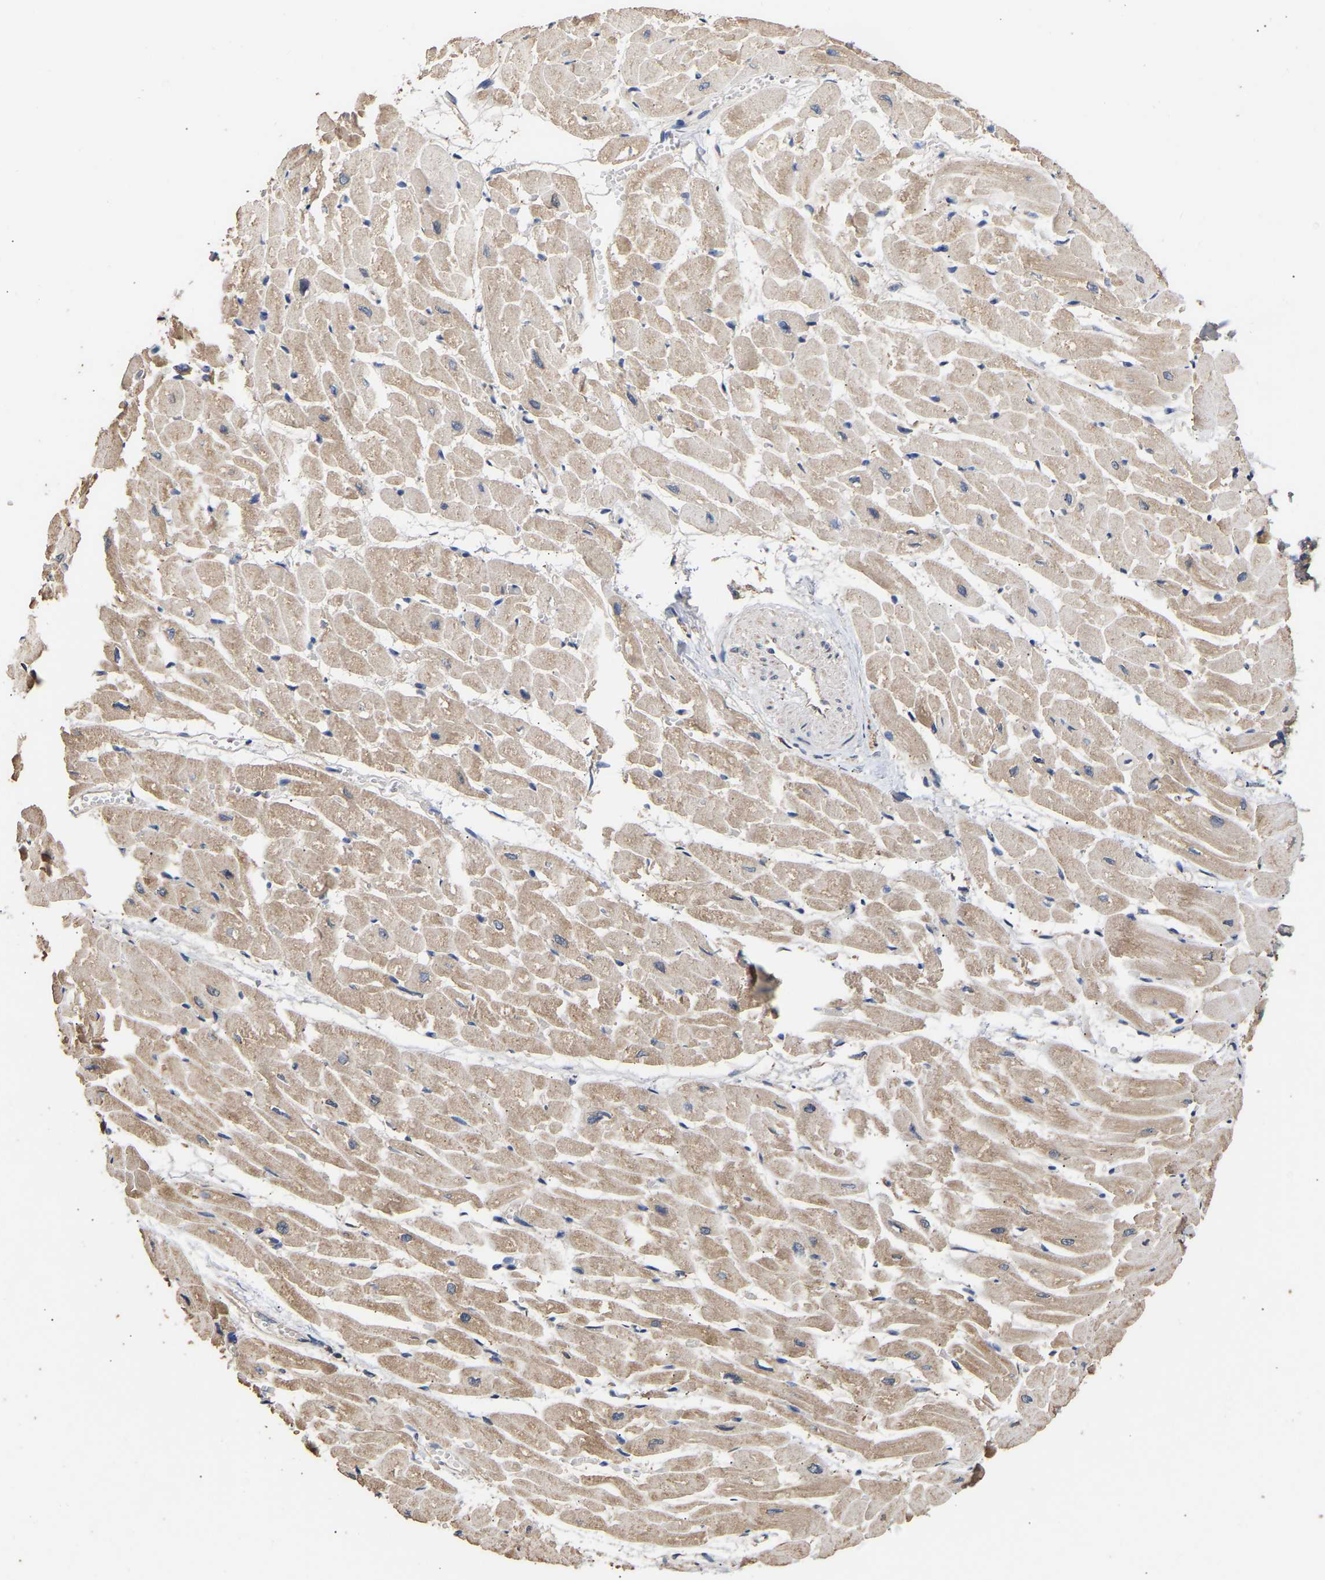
{"staining": {"intensity": "moderate", "quantity": ">75%", "location": "cytoplasmic/membranous"}, "tissue": "heart muscle", "cell_type": "Cardiomyocytes", "image_type": "normal", "snomed": [{"axis": "morphology", "description": "Normal tissue, NOS"}, {"axis": "topography", "description": "Heart"}], "caption": "High-magnification brightfield microscopy of normal heart muscle stained with DAB (3,3'-diaminobenzidine) (brown) and counterstained with hematoxylin (blue). cardiomyocytes exhibit moderate cytoplasmic/membranous positivity is seen in approximately>75% of cells.", "gene": "ZNF26", "patient": {"sex": "male", "age": 45}}